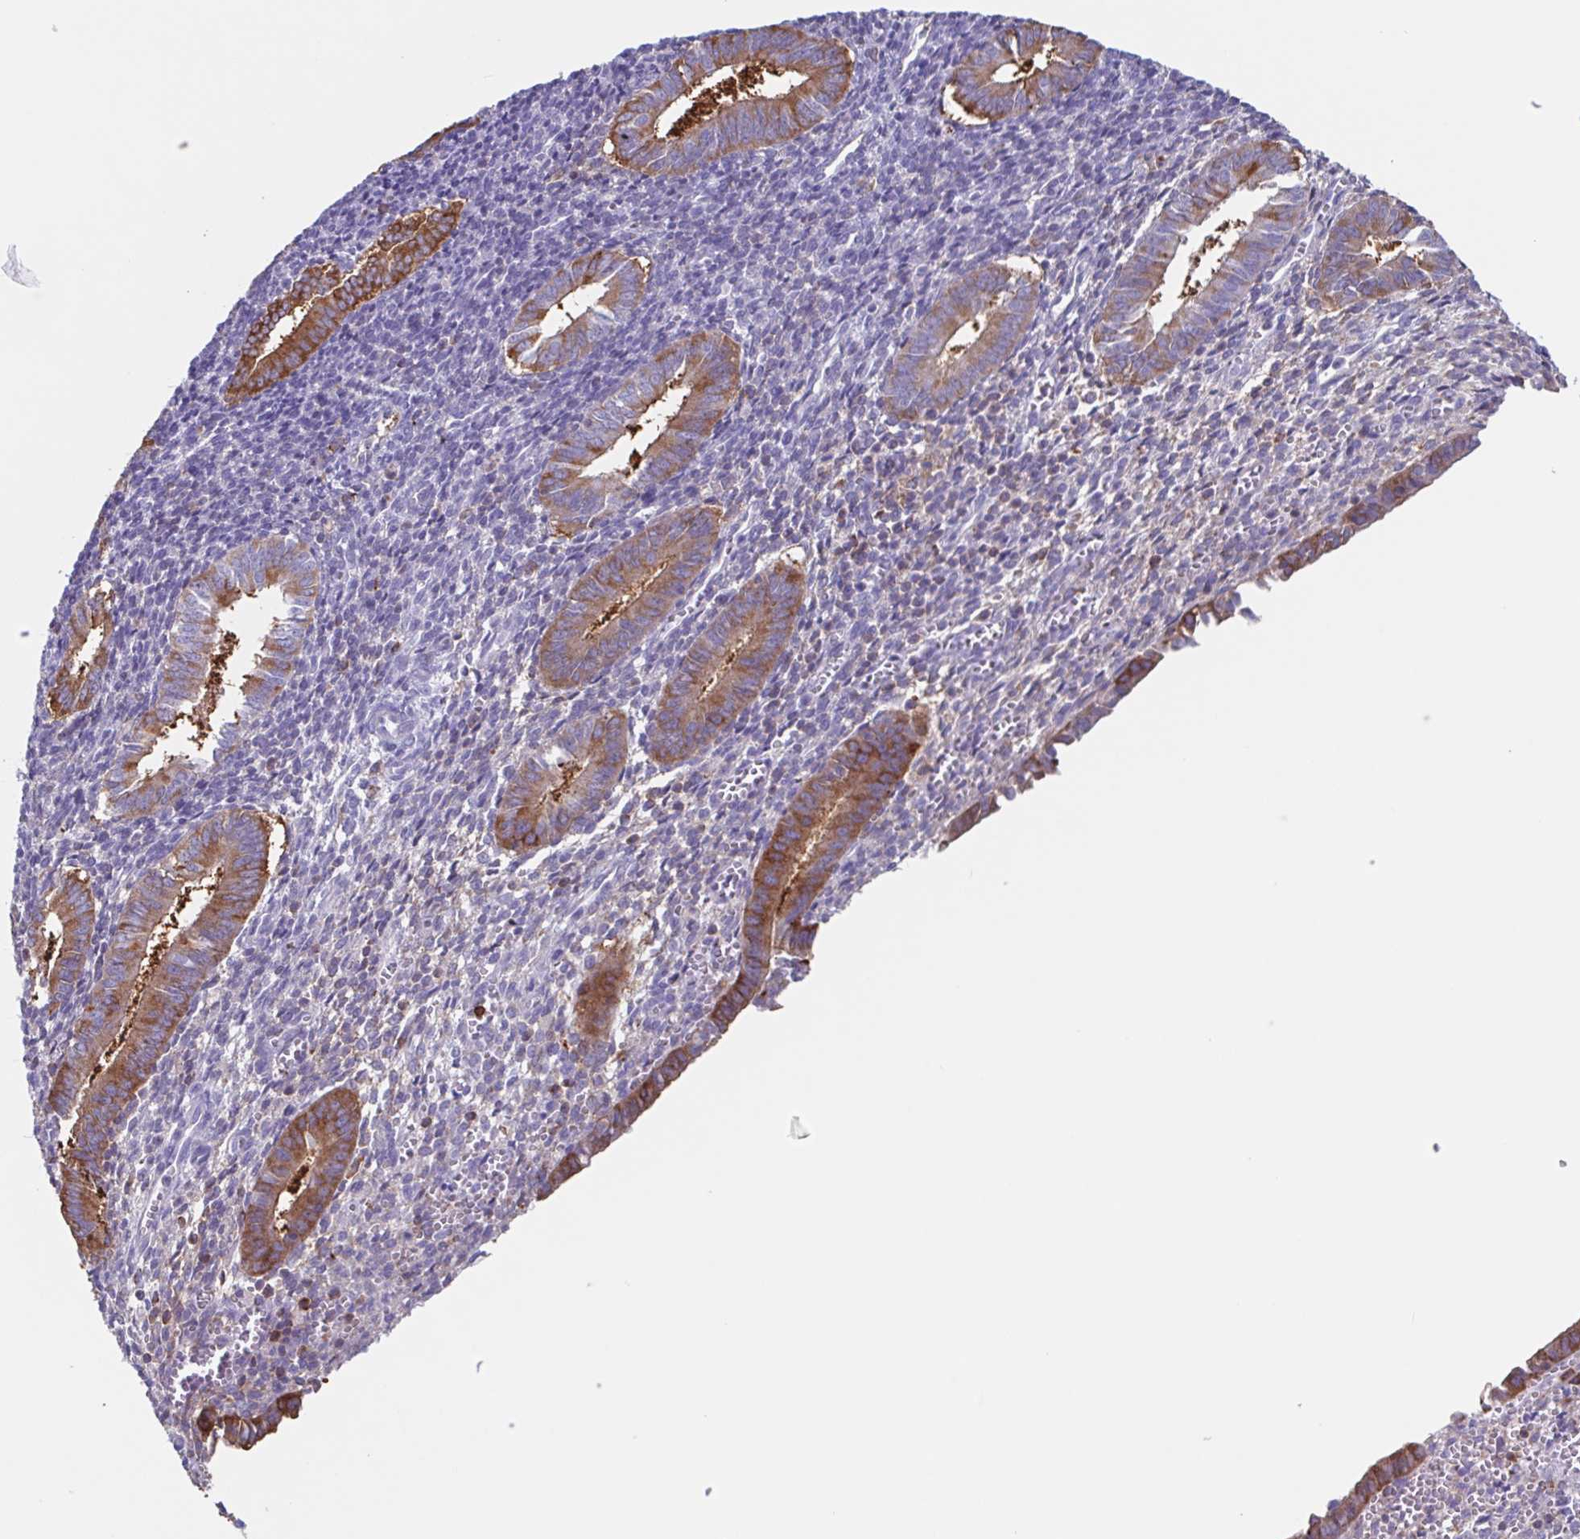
{"staining": {"intensity": "negative", "quantity": "none", "location": "none"}, "tissue": "endometrium", "cell_type": "Cells in endometrial stroma", "image_type": "normal", "snomed": [{"axis": "morphology", "description": "Normal tissue, NOS"}, {"axis": "topography", "description": "Endometrium"}], "caption": "Immunohistochemistry (IHC) photomicrograph of unremarkable endometrium: human endometrium stained with DAB reveals no significant protein staining in cells in endometrial stroma. (Immunohistochemistry, brightfield microscopy, high magnification).", "gene": "TPD52", "patient": {"sex": "female", "age": 25}}